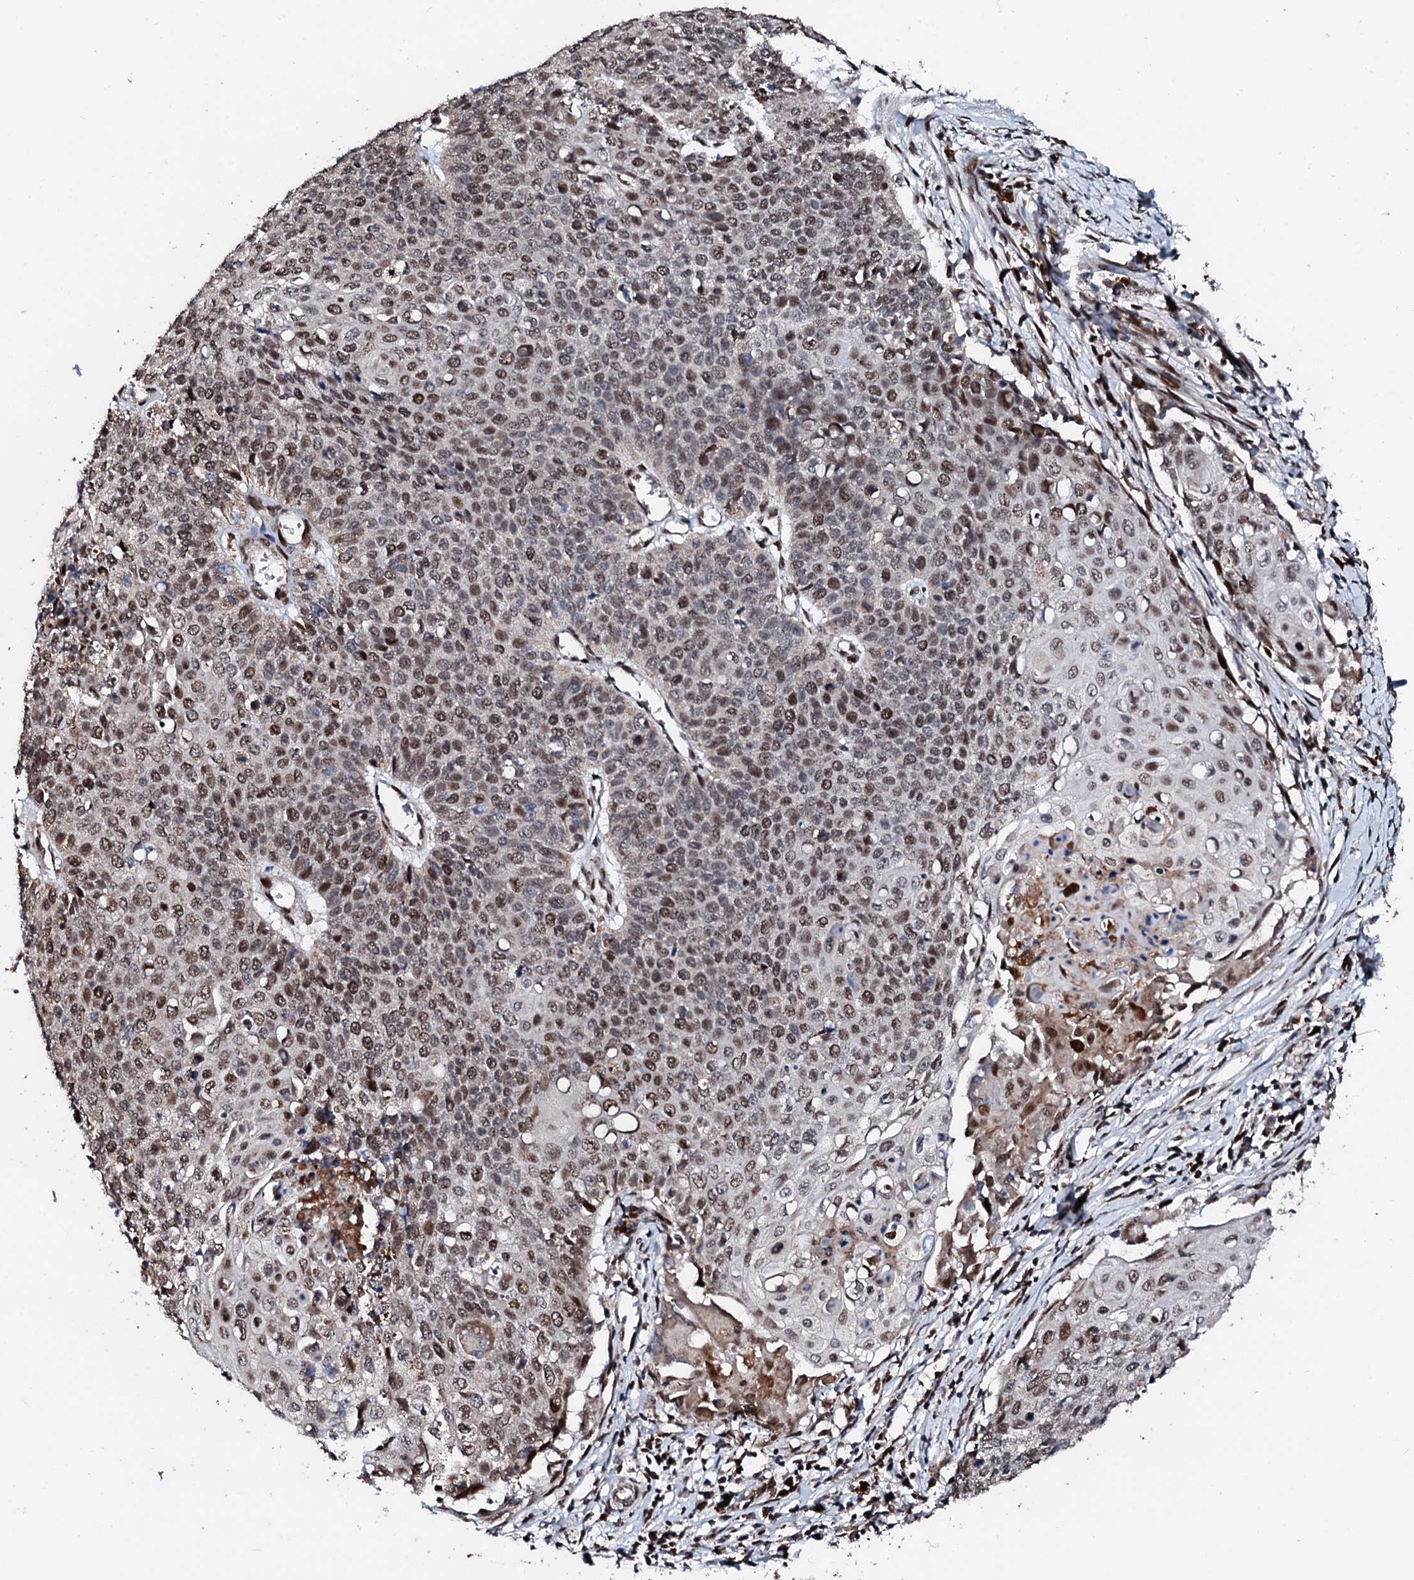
{"staining": {"intensity": "moderate", "quantity": ">75%", "location": "nuclear"}, "tissue": "cervical cancer", "cell_type": "Tumor cells", "image_type": "cancer", "snomed": [{"axis": "morphology", "description": "Squamous cell carcinoma, NOS"}, {"axis": "topography", "description": "Cervix"}], "caption": "Moderate nuclear staining for a protein is seen in about >75% of tumor cells of cervical squamous cell carcinoma using immunohistochemistry.", "gene": "KIF18A", "patient": {"sex": "female", "age": 39}}